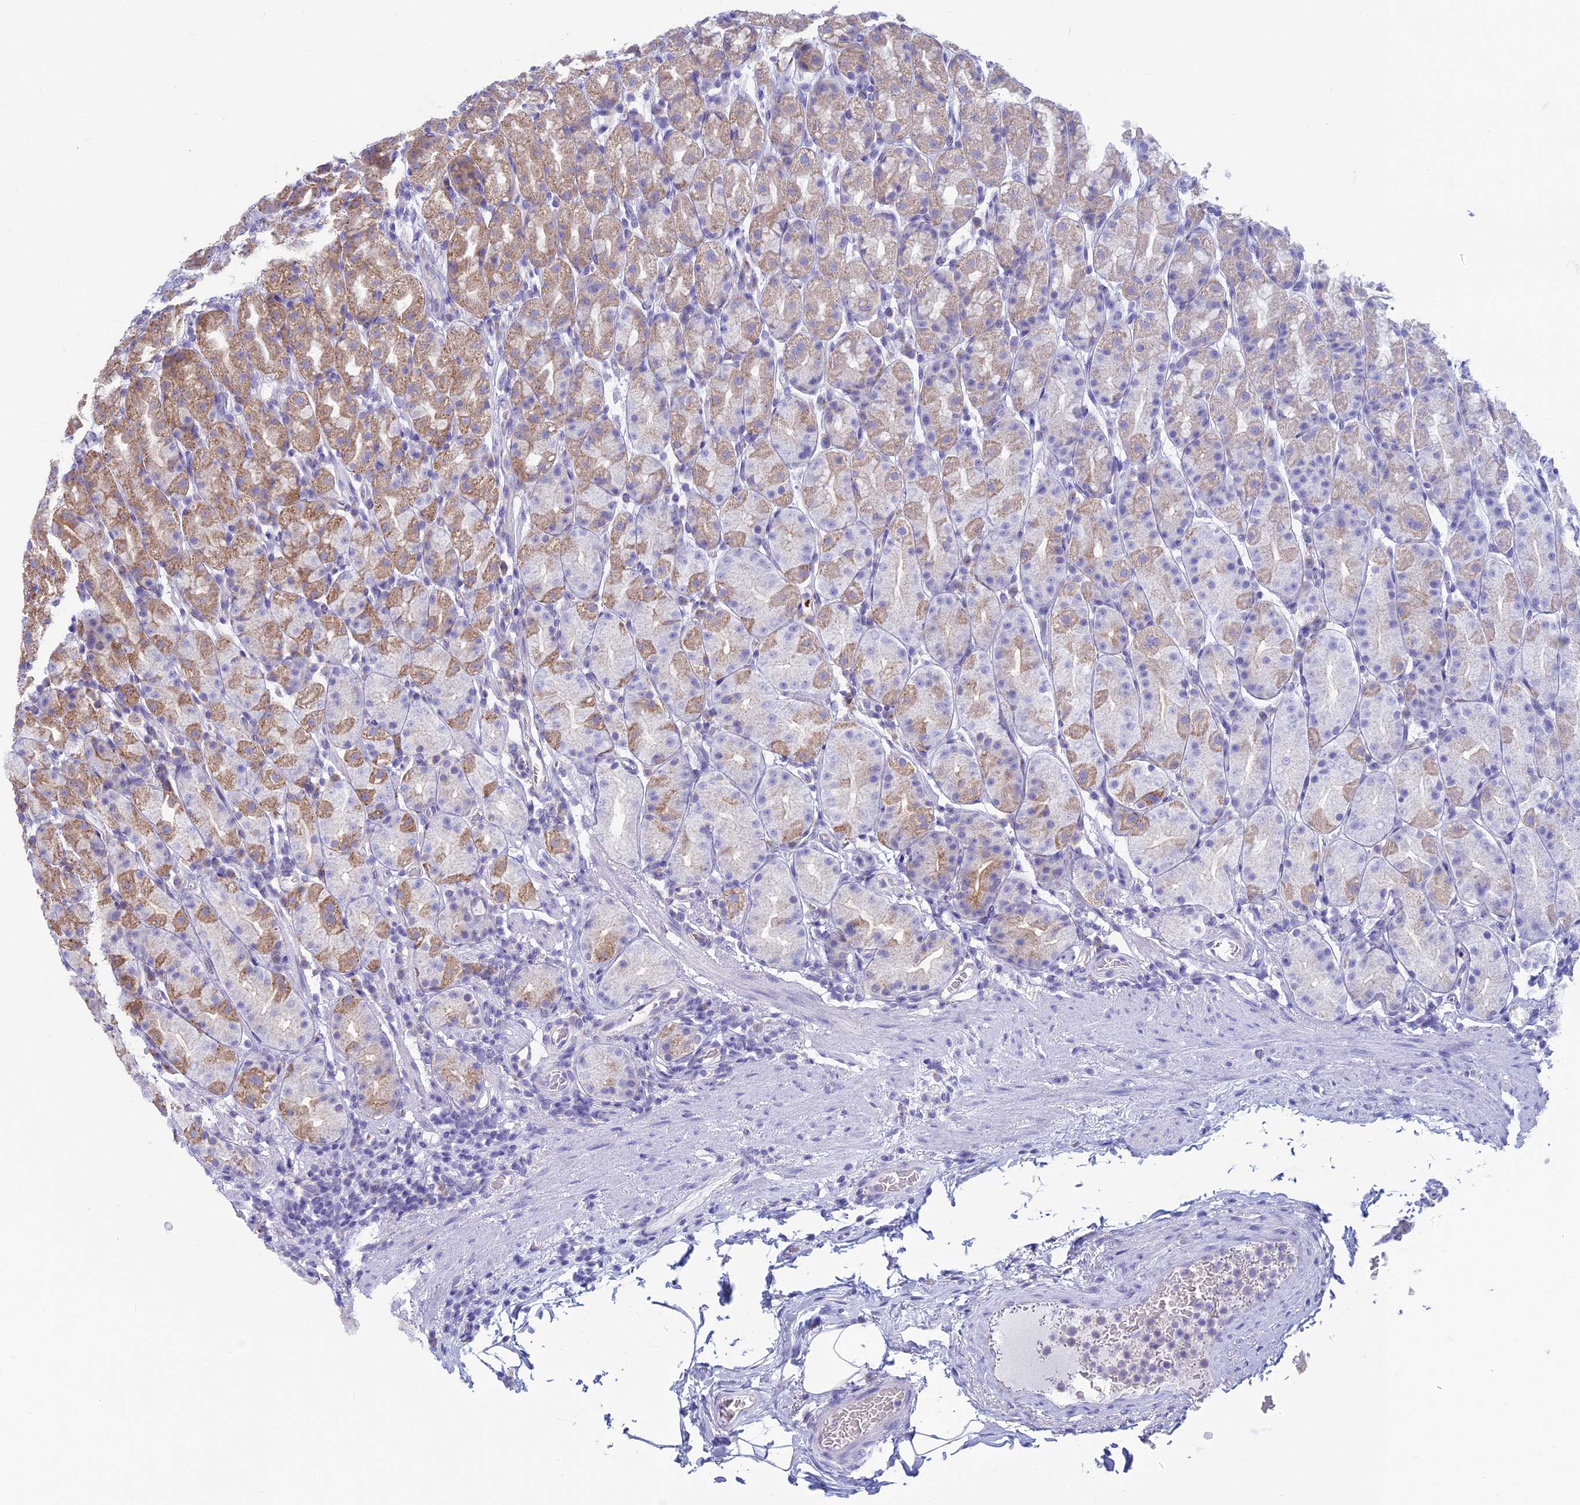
{"staining": {"intensity": "moderate", "quantity": "25%-75%", "location": "cytoplasmic/membranous"}, "tissue": "stomach", "cell_type": "Glandular cells", "image_type": "normal", "snomed": [{"axis": "morphology", "description": "Normal tissue, NOS"}, {"axis": "topography", "description": "Stomach, upper"}, {"axis": "topography", "description": "Stomach, lower"}, {"axis": "topography", "description": "Small intestine"}], "caption": "IHC photomicrograph of unremarkable stomach stained for a protein (brown), which exhibits medium levels of moderate cytoplasmic/membranous positivity in approximately 25%-75% of glandular cells.", "gene": "CLINT1", "patient": {"sex": "male", "age": 68}}